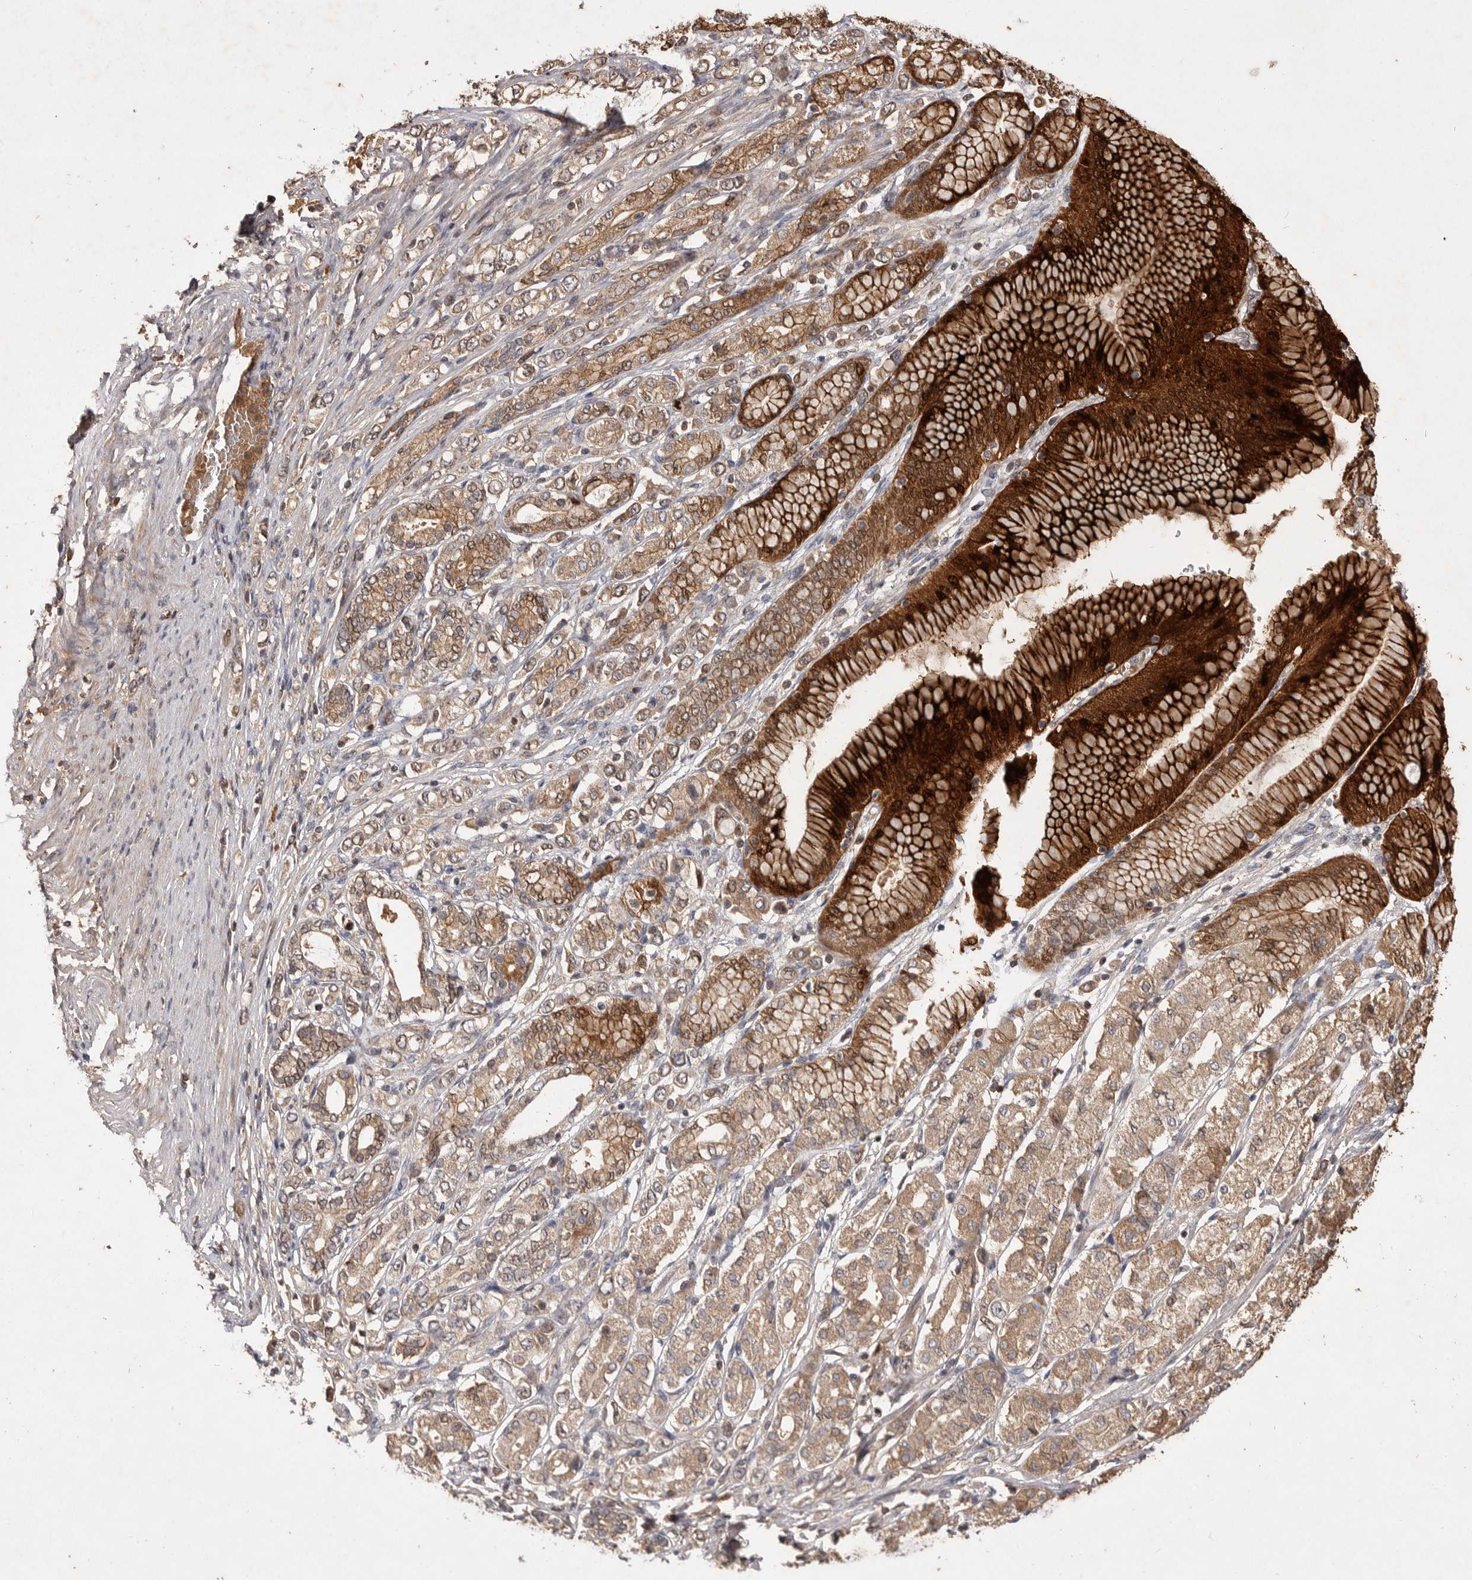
{"staining": {"intensity": "moderate", "quantity": ">75%", "location": "cytoplasmic/membranous"}, "tissue": "stomach cancer", "cell_type": "Tumor cells", "image_type": "cancer", "snomed": [{"axis": "morphology", "description": "Adenocarcinoma, NOS"}, {"axis": "topography", "description": "Stomach"}], "caption": "Immunohistochemistry staining of stomach cancer, which shows medium levels of moderate cytoplasmic/membranous staining in approximately >75% of tumor cells indicating moderate cytoplasmic/membranous protein staining. The staining was performed using DAB (brown) for protein detection and nuclei were counterstained in hematoxylin (blue).", "gene": "VN1R4", "patient": {"sex": "female", "age": 65}}